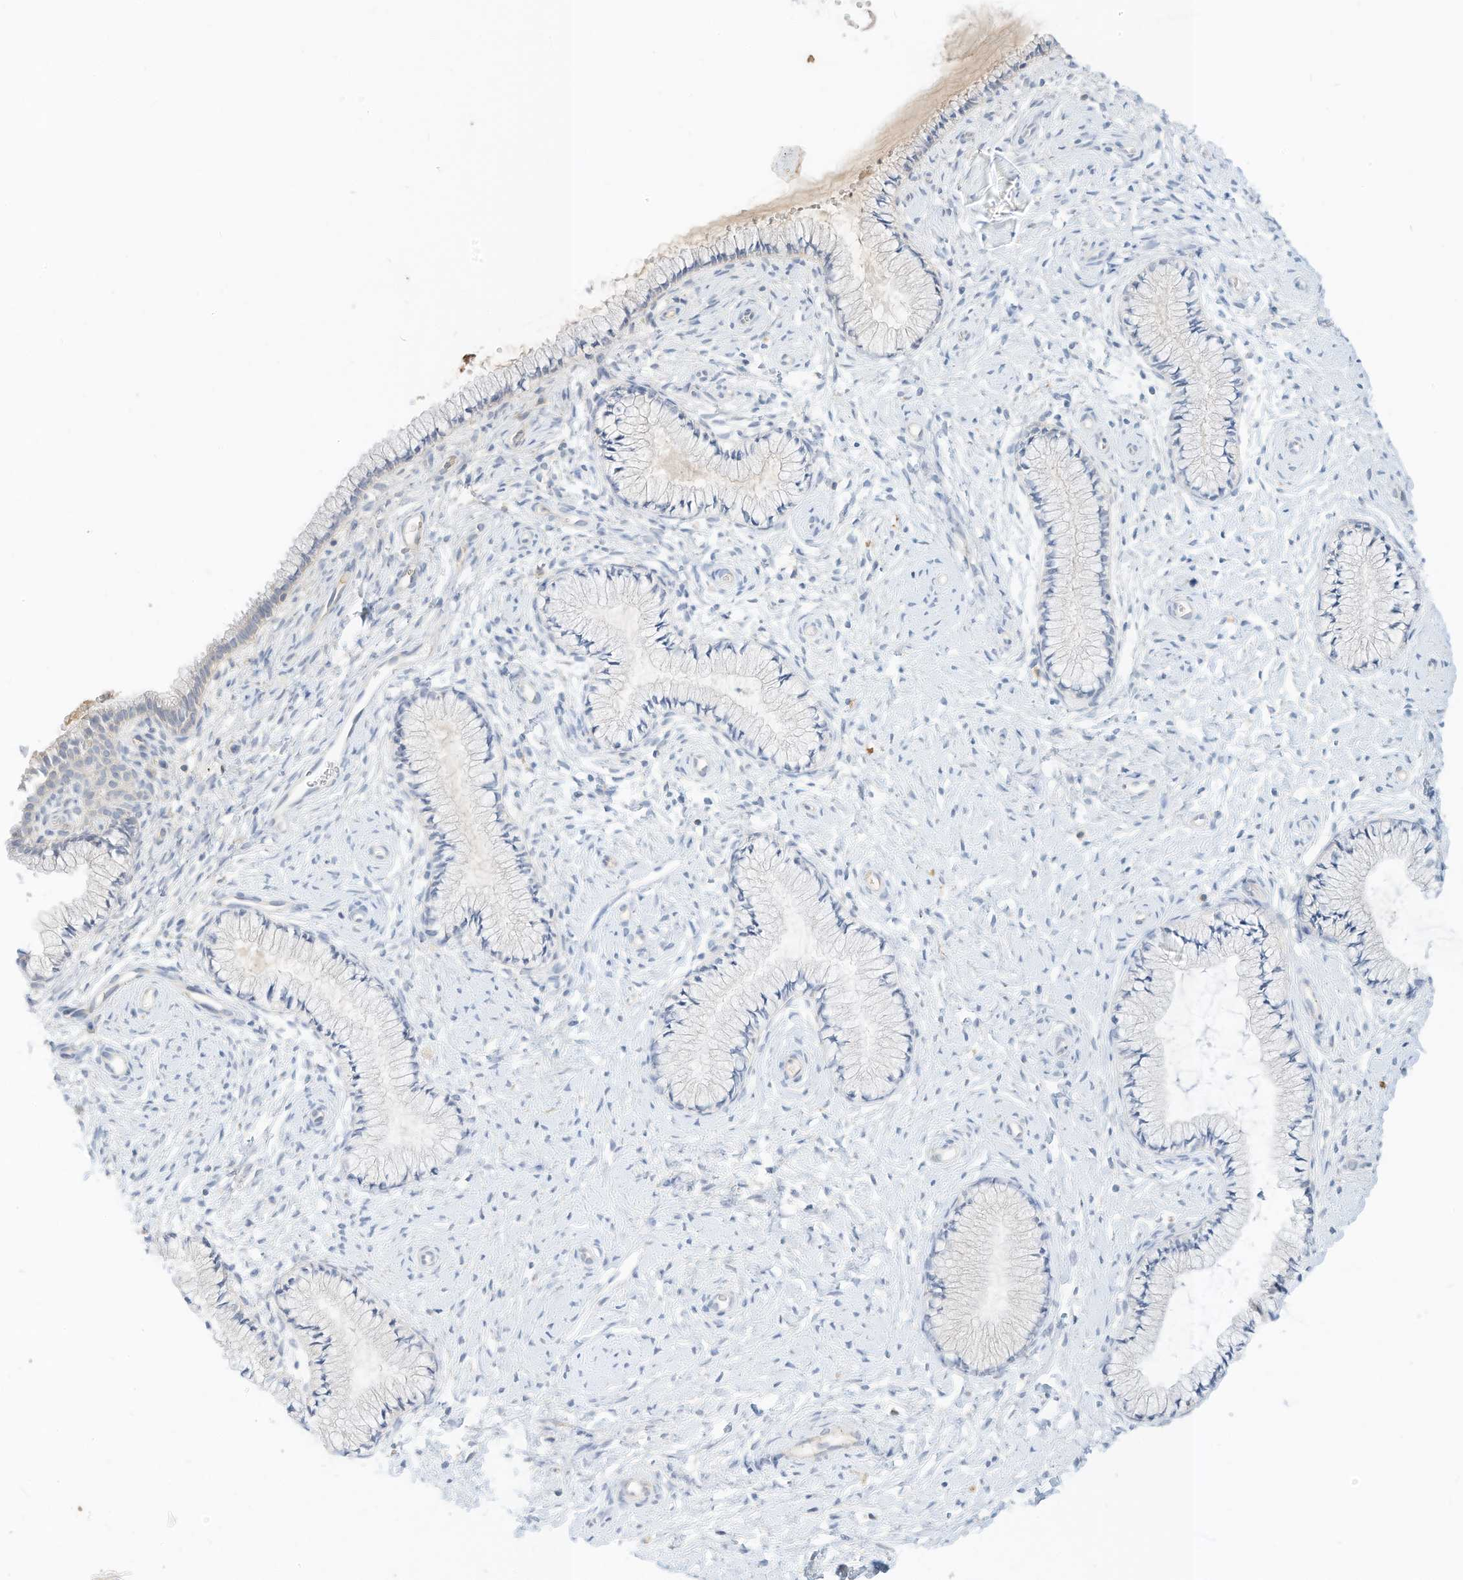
{"staining": {"intensity": "negative", "quantity": "none", "location": "none"}, "tissue": "cervix", "cell_type": "Glandular cells", "image_type": "normal", "snomed": [{"axis": "morphology", "description": "Normal tissue, NOS"}, {"axis": "topography", "description": "Cervix"}], "caption": "DAB immunohistochemical staining of benign human cervix shows no significant expression in glandular cells.", "gene": "RASA2", "patient": {"sex": "female", "age": 33}}